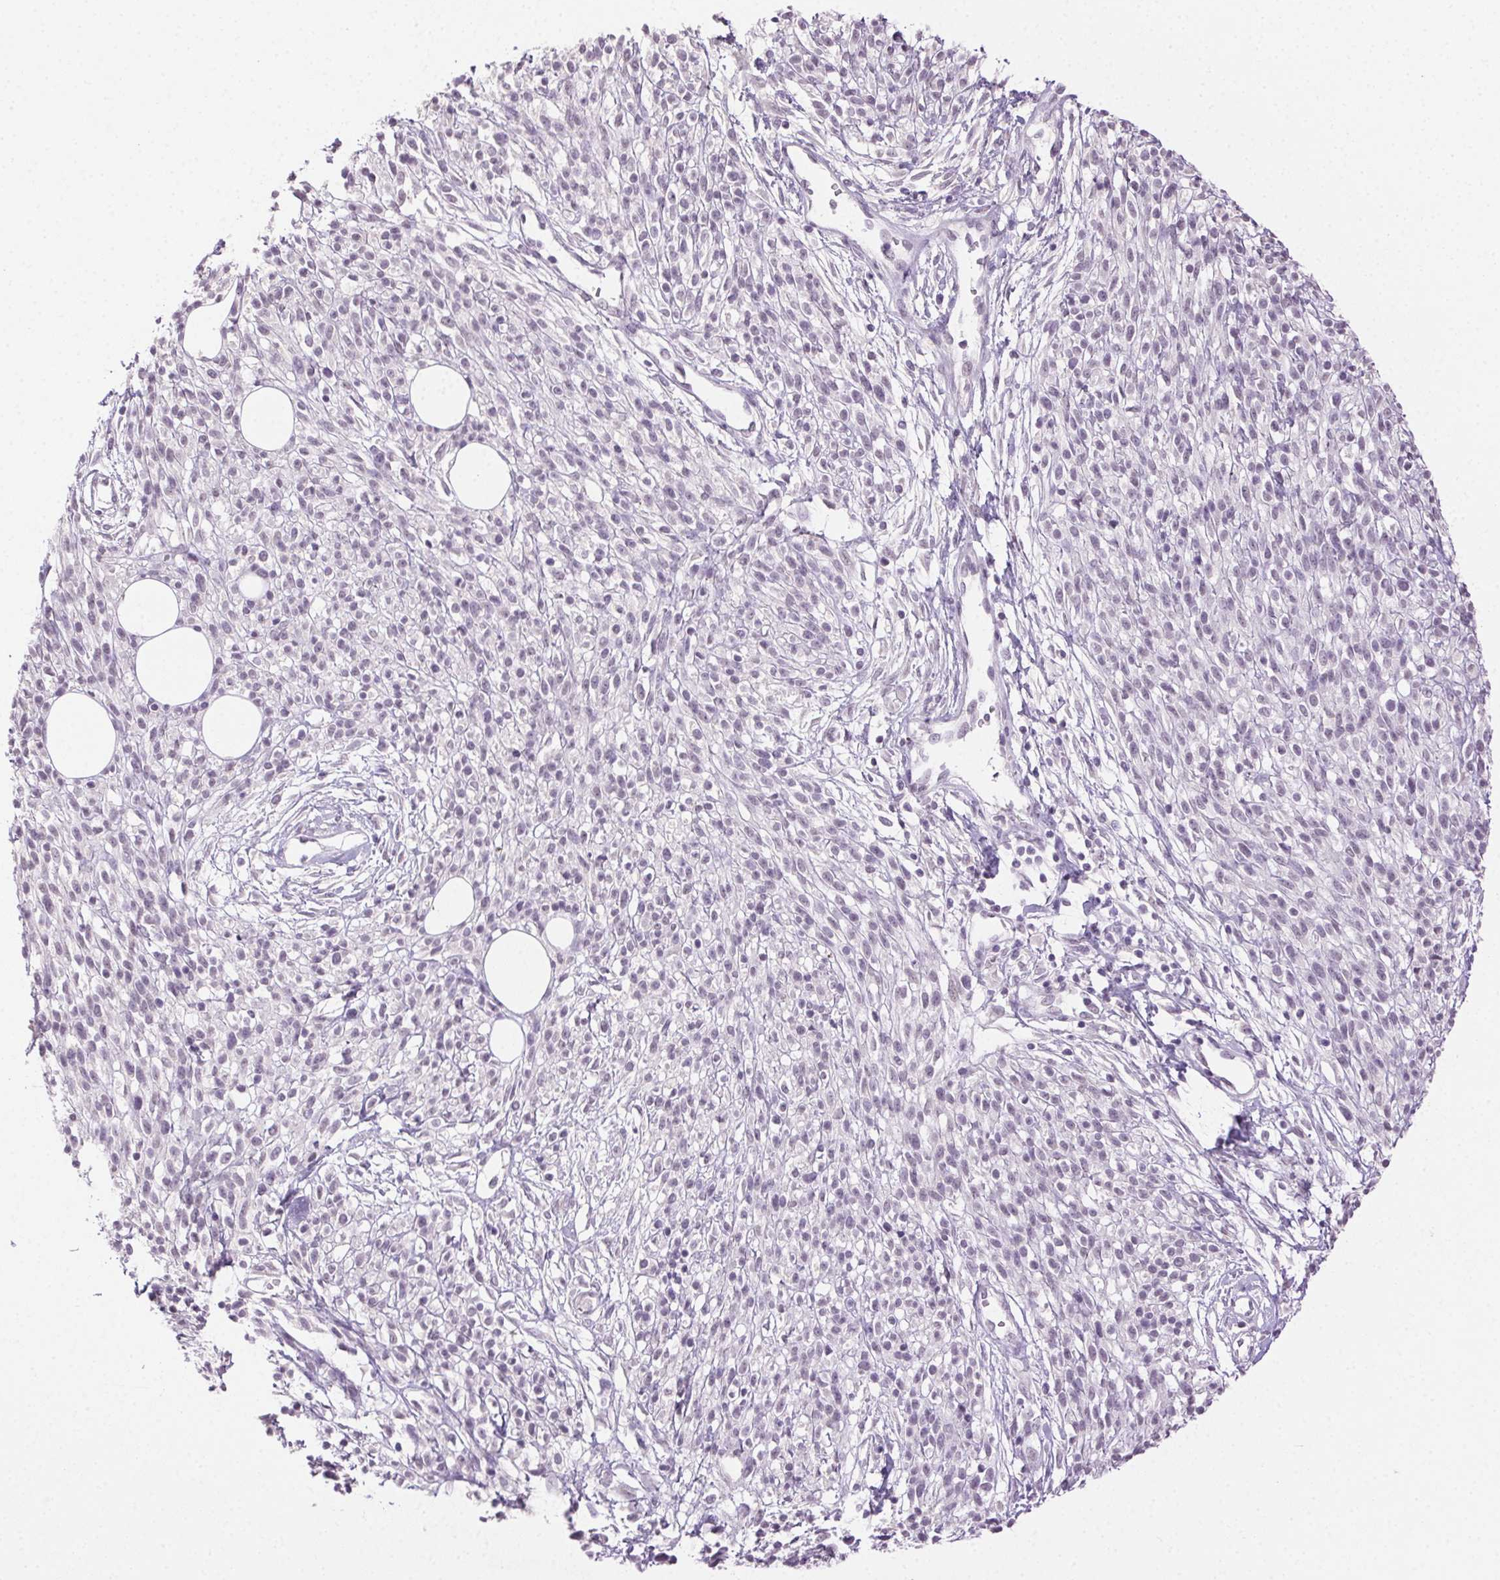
{"staining": {"intensity": "negative", "quantity": "none", "location": "none"}, "tissue": "melanoma", "cell_type": "Tumor cells", "image_type": "cancer", "snomed": [{"axis": "morphology", "description": "Malignant melanoma, NOS"}, {"axis": "topography", "description": "Skin"}, {"axis": "topography", "description": "Skin of trunk"}], "caption": "DAB immunohistochemical staining of malignant melanoma exhibits no significant staining in tumor cells.", "gene": "CLDN10", "patient": {"sex": "male", "age": 74}}